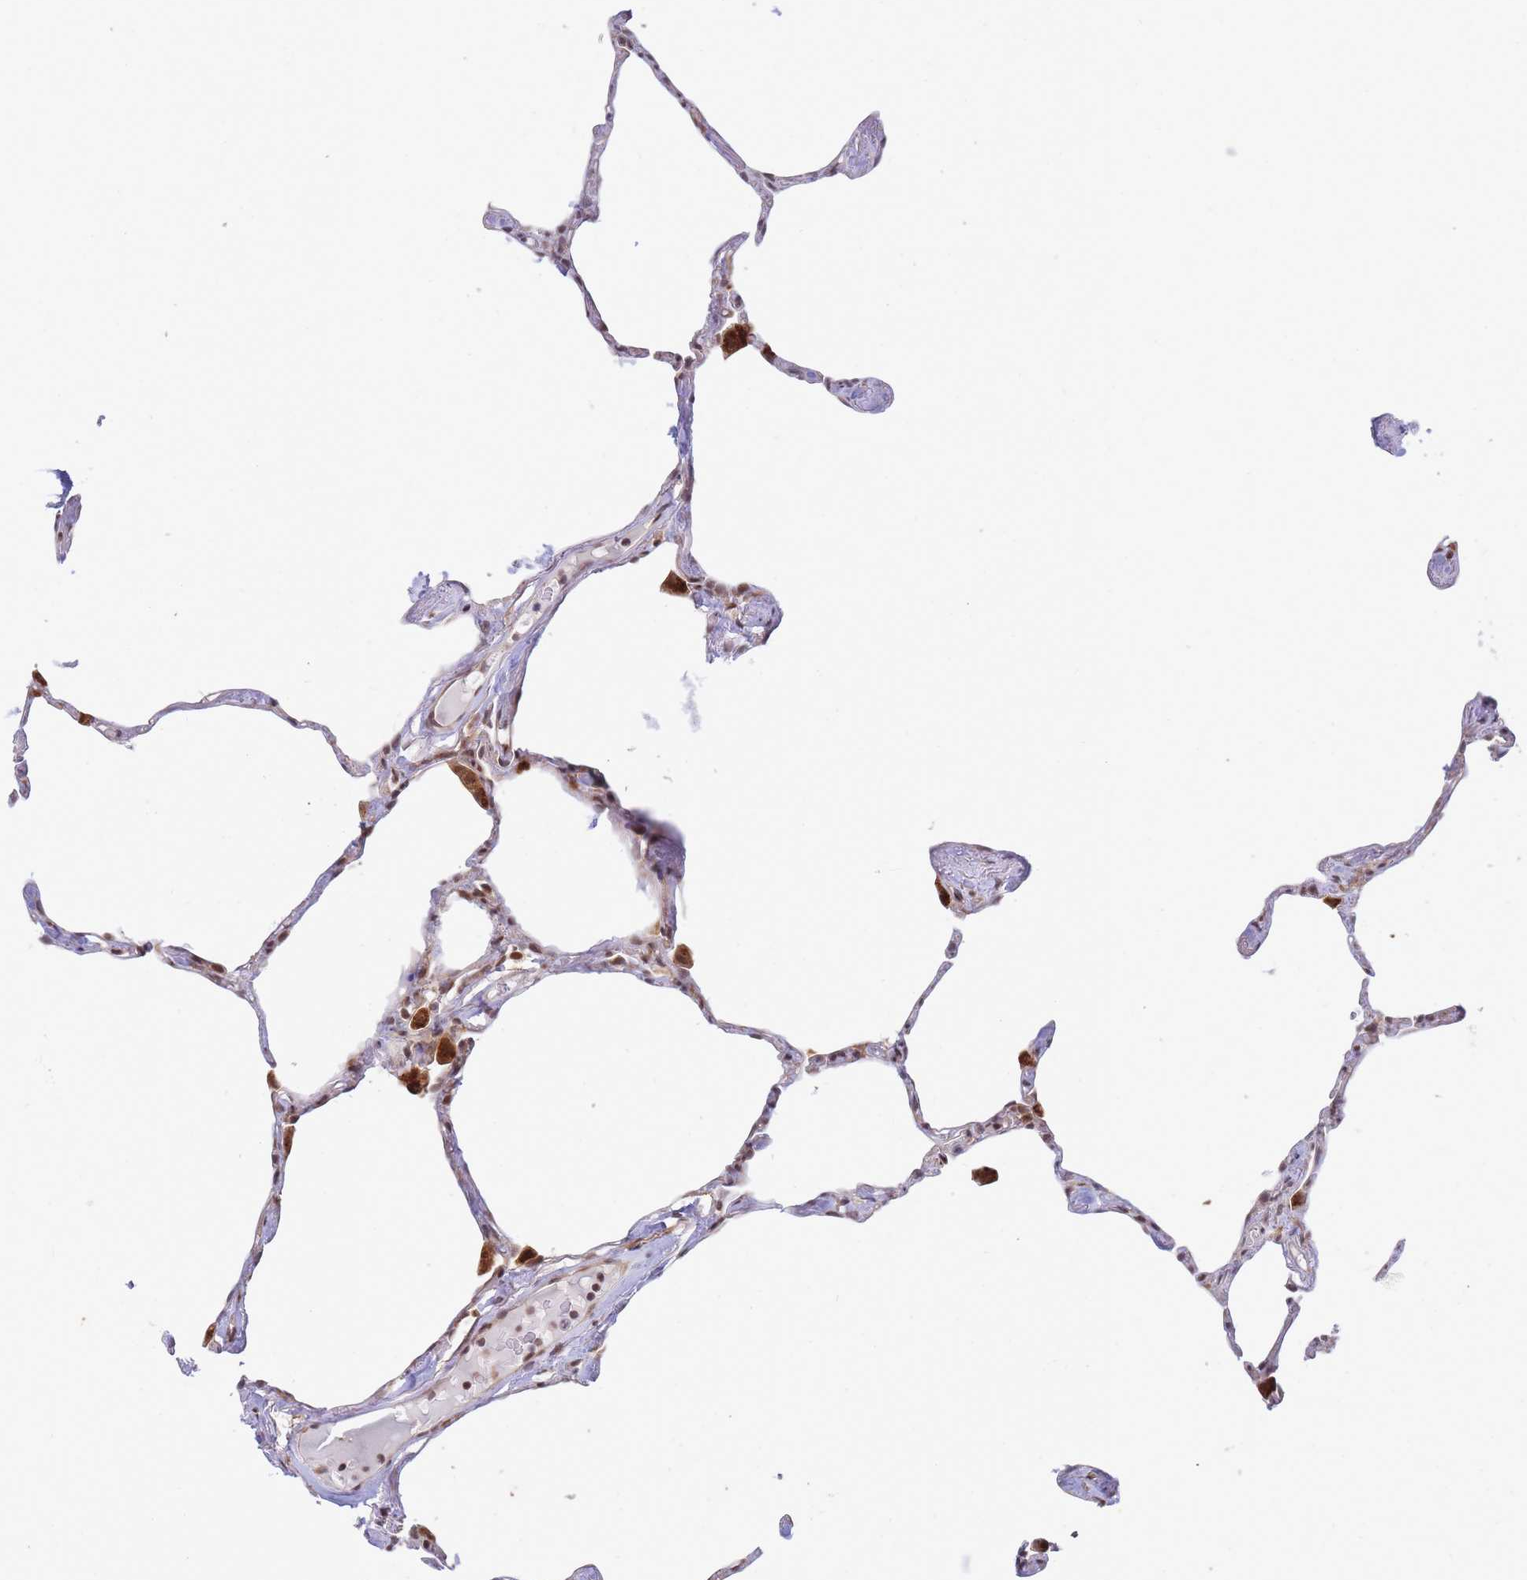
{"staining": {"intensity": "moderate", "quantity": "25%-75%", "location": "nuclear"}, "tissue": "lung", "cell_type": "Alveolar cells", "image_type": "normal", "snomed": [{"axis": "morphology", "description": "Normal tissue, NOS"}, {"axis": "topography", "description": "Lung"}], "caption": "Immunohistochemical staining of benign lung reveals medium levels of moderate nuclear expression in approximately 25%-75% of alveolar cells.", "gene": "BOD1L1", "patient": {"sex": "male", "age": 65}}